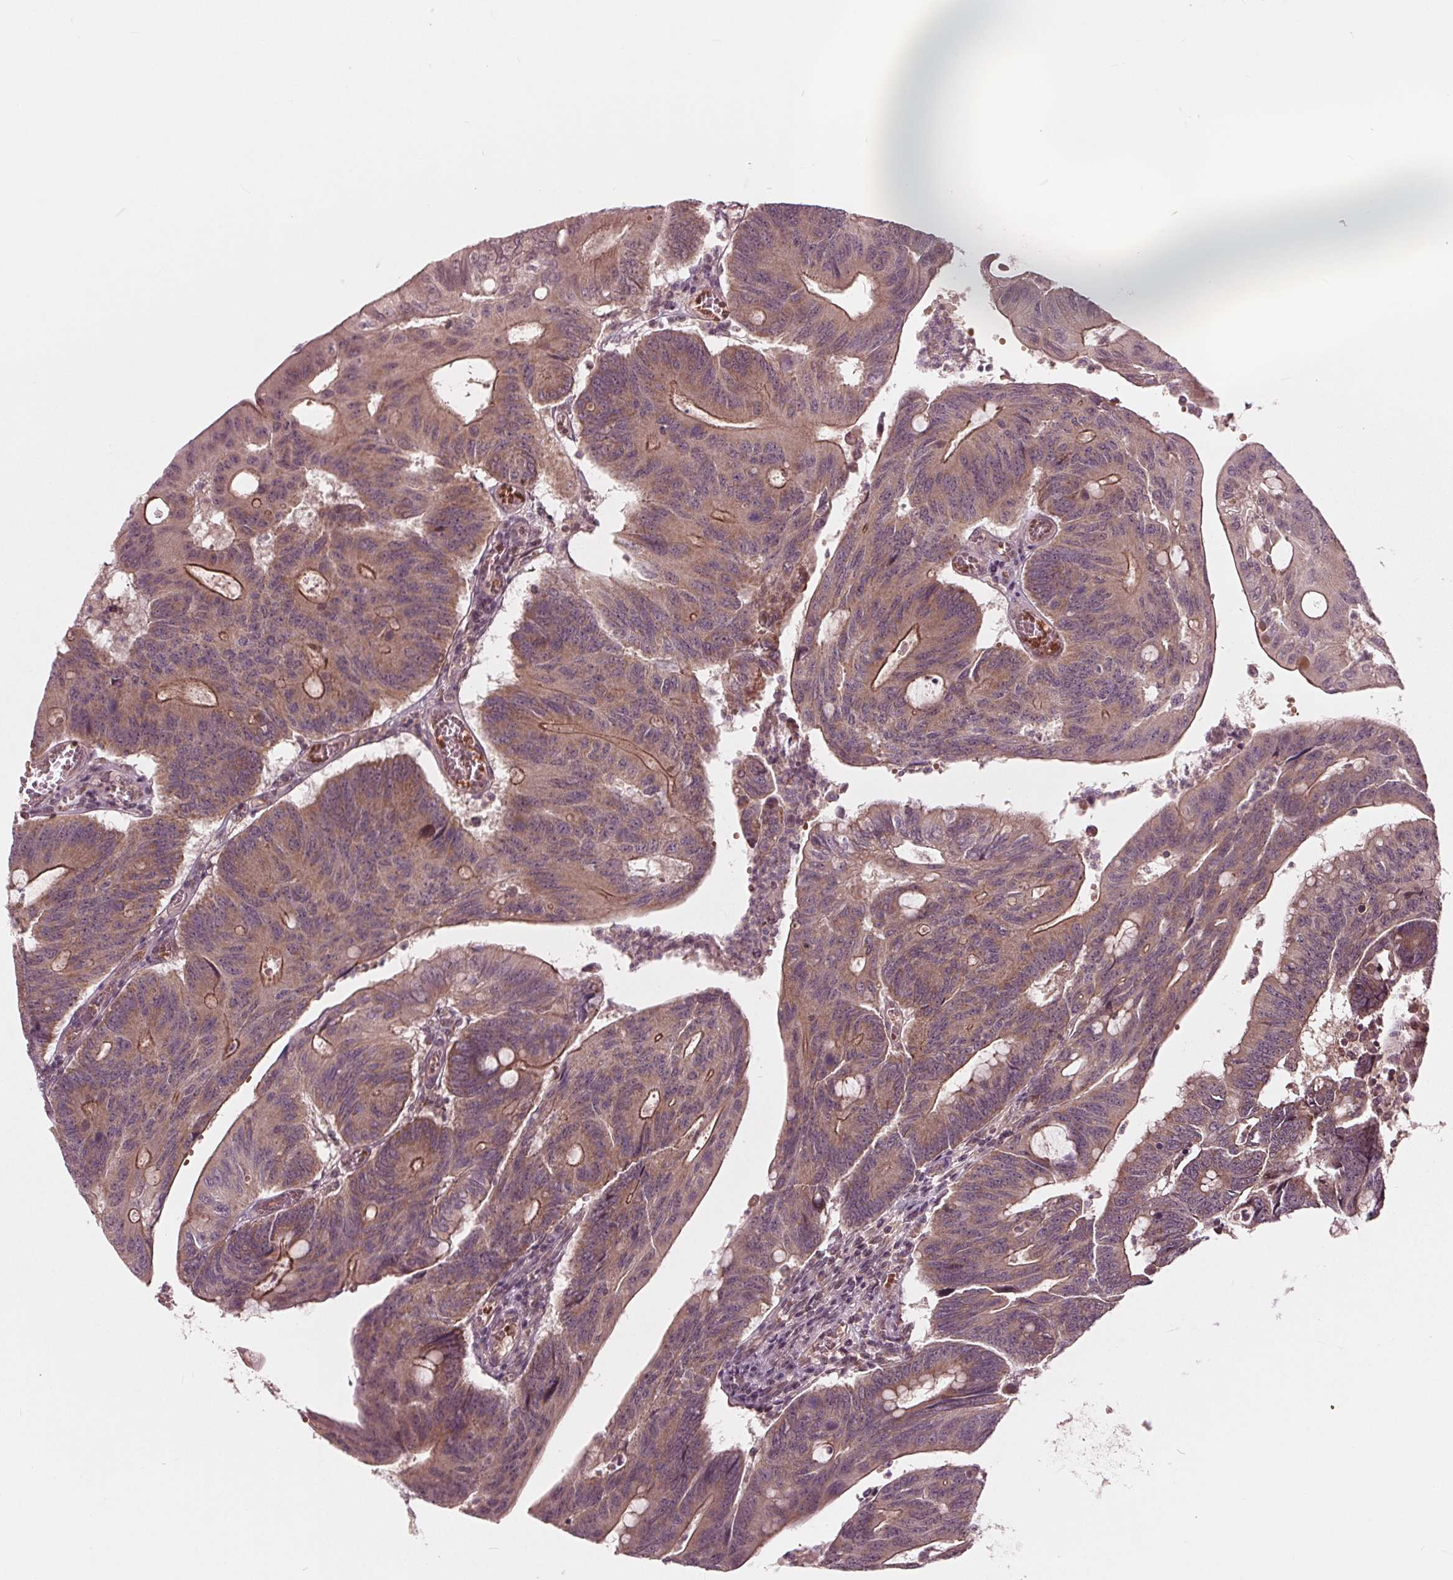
{"staining": {"intensity": "moderate", "quantity": ">75%", "location": "cytoplasmic/membranous"}, "tissue": "colorectal cancer", "cell_type": "Tumor cells", "image_type": "cancer", "snomed": [{"axis": "morphology", "description": "Adenocarcinoma, NOS"}, {"axis": "topography", "description": "Colon"}], "caption": "Immunohistochemical staining of human colorectal adenocarcinoma reveals medium levels of moderate cytoplasmic/membranous staining in about >75% of tumor cells.", "gene": "UBALD1", "patient": {"sex": "male", "age": 65}}